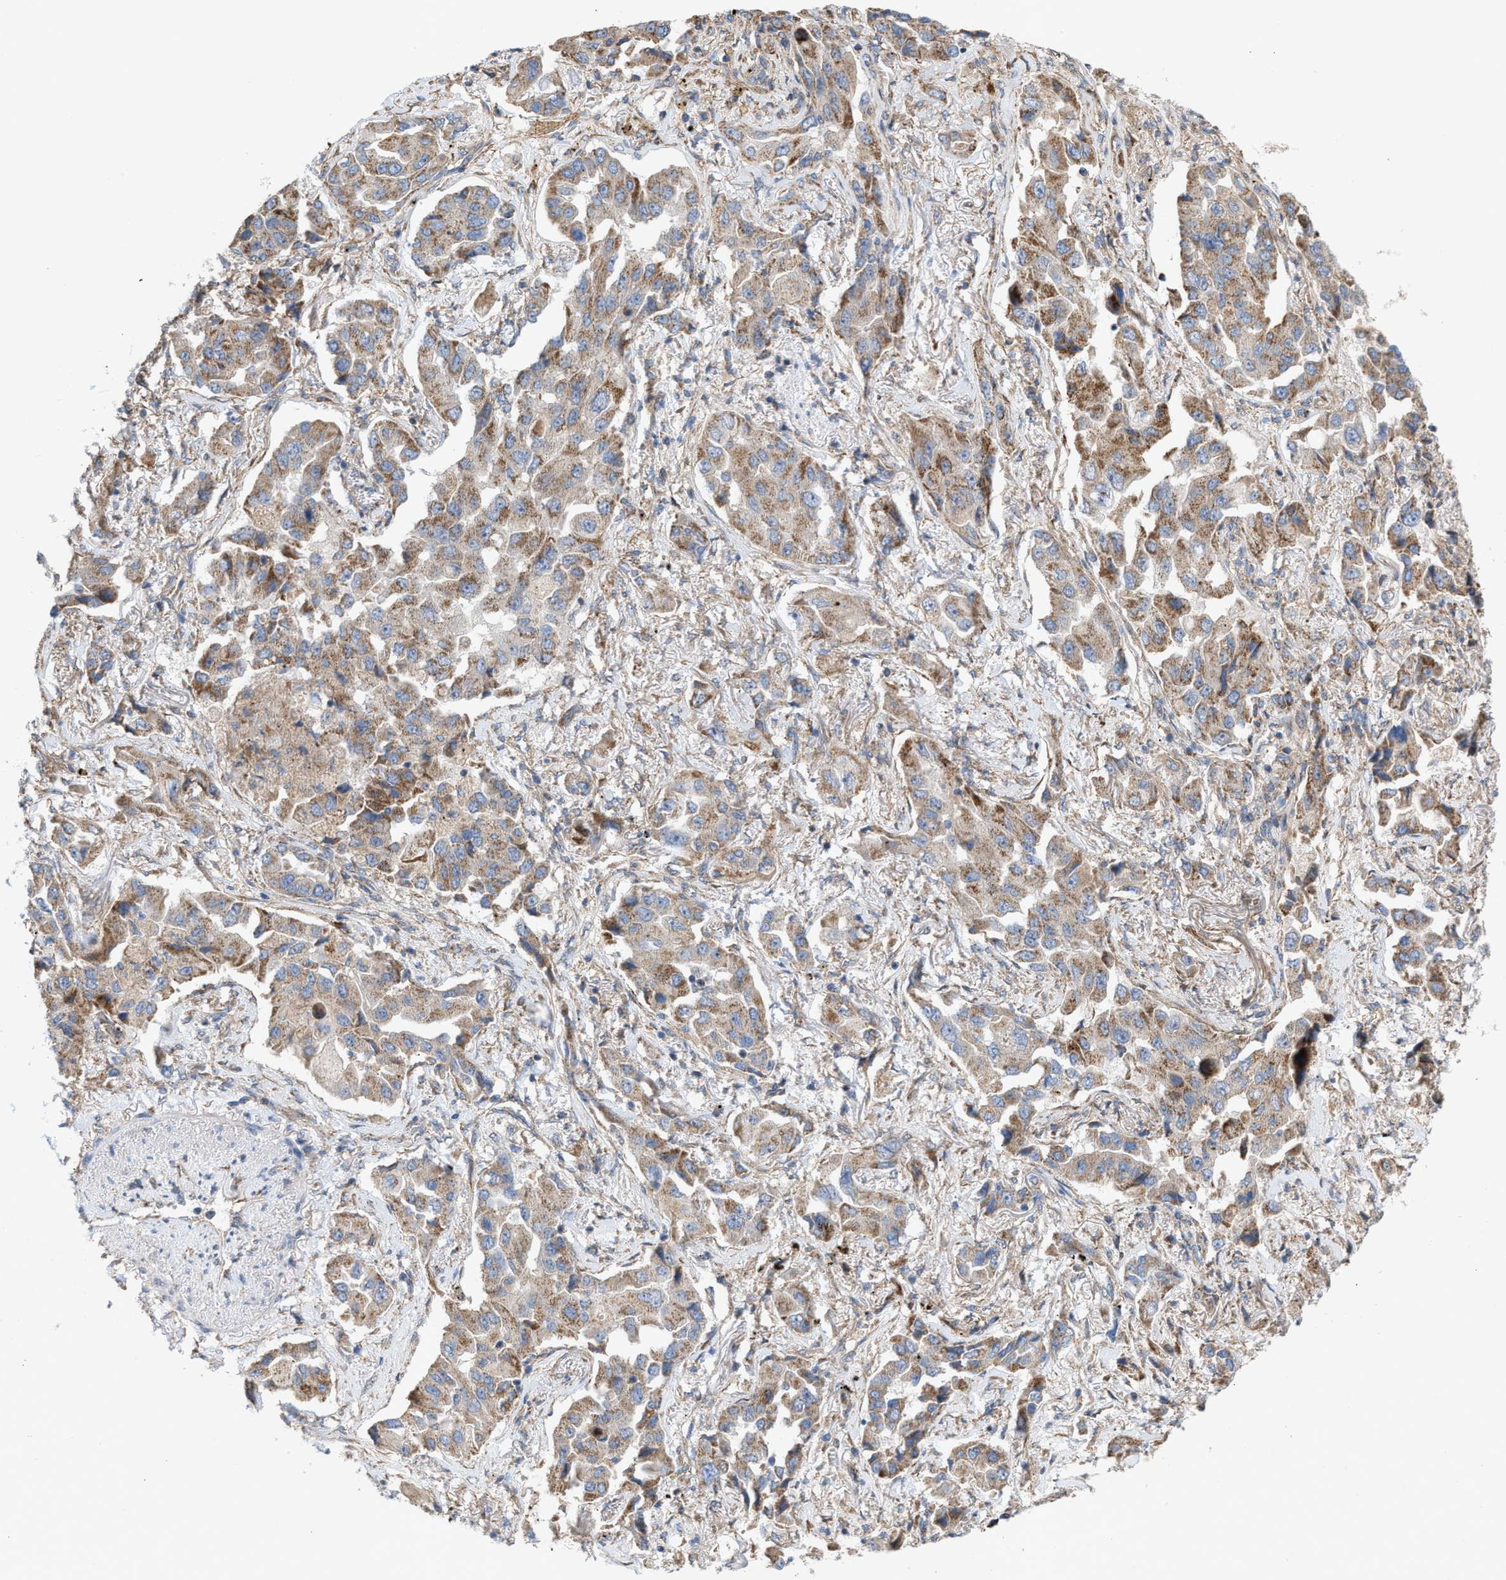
{"staining": {"intensity": "weak", "quantity": ">75%", "location": "cytoplasmic/membranous"}, "tissue": "lung cancer", "cell_type": "Tumor cells", "image_type": "cancer", "snomed": [{"axis": "morphology", "description": "Adenocarcinoma, NOS"}, {"axis": "topography", "description": "Lung"}], "caption": "Immunohistochemistry (IHC) (DAB) staining of human adenocarcinoma (lung) exhibits weak cytoplasmic/membranous protein expression in approximately >75% of tumor cells. (brown staining indicates protein expression, while blue staining denotes nuclei).", "gene": "OXSM", "patient": {"sex": "female", "age": 65}}